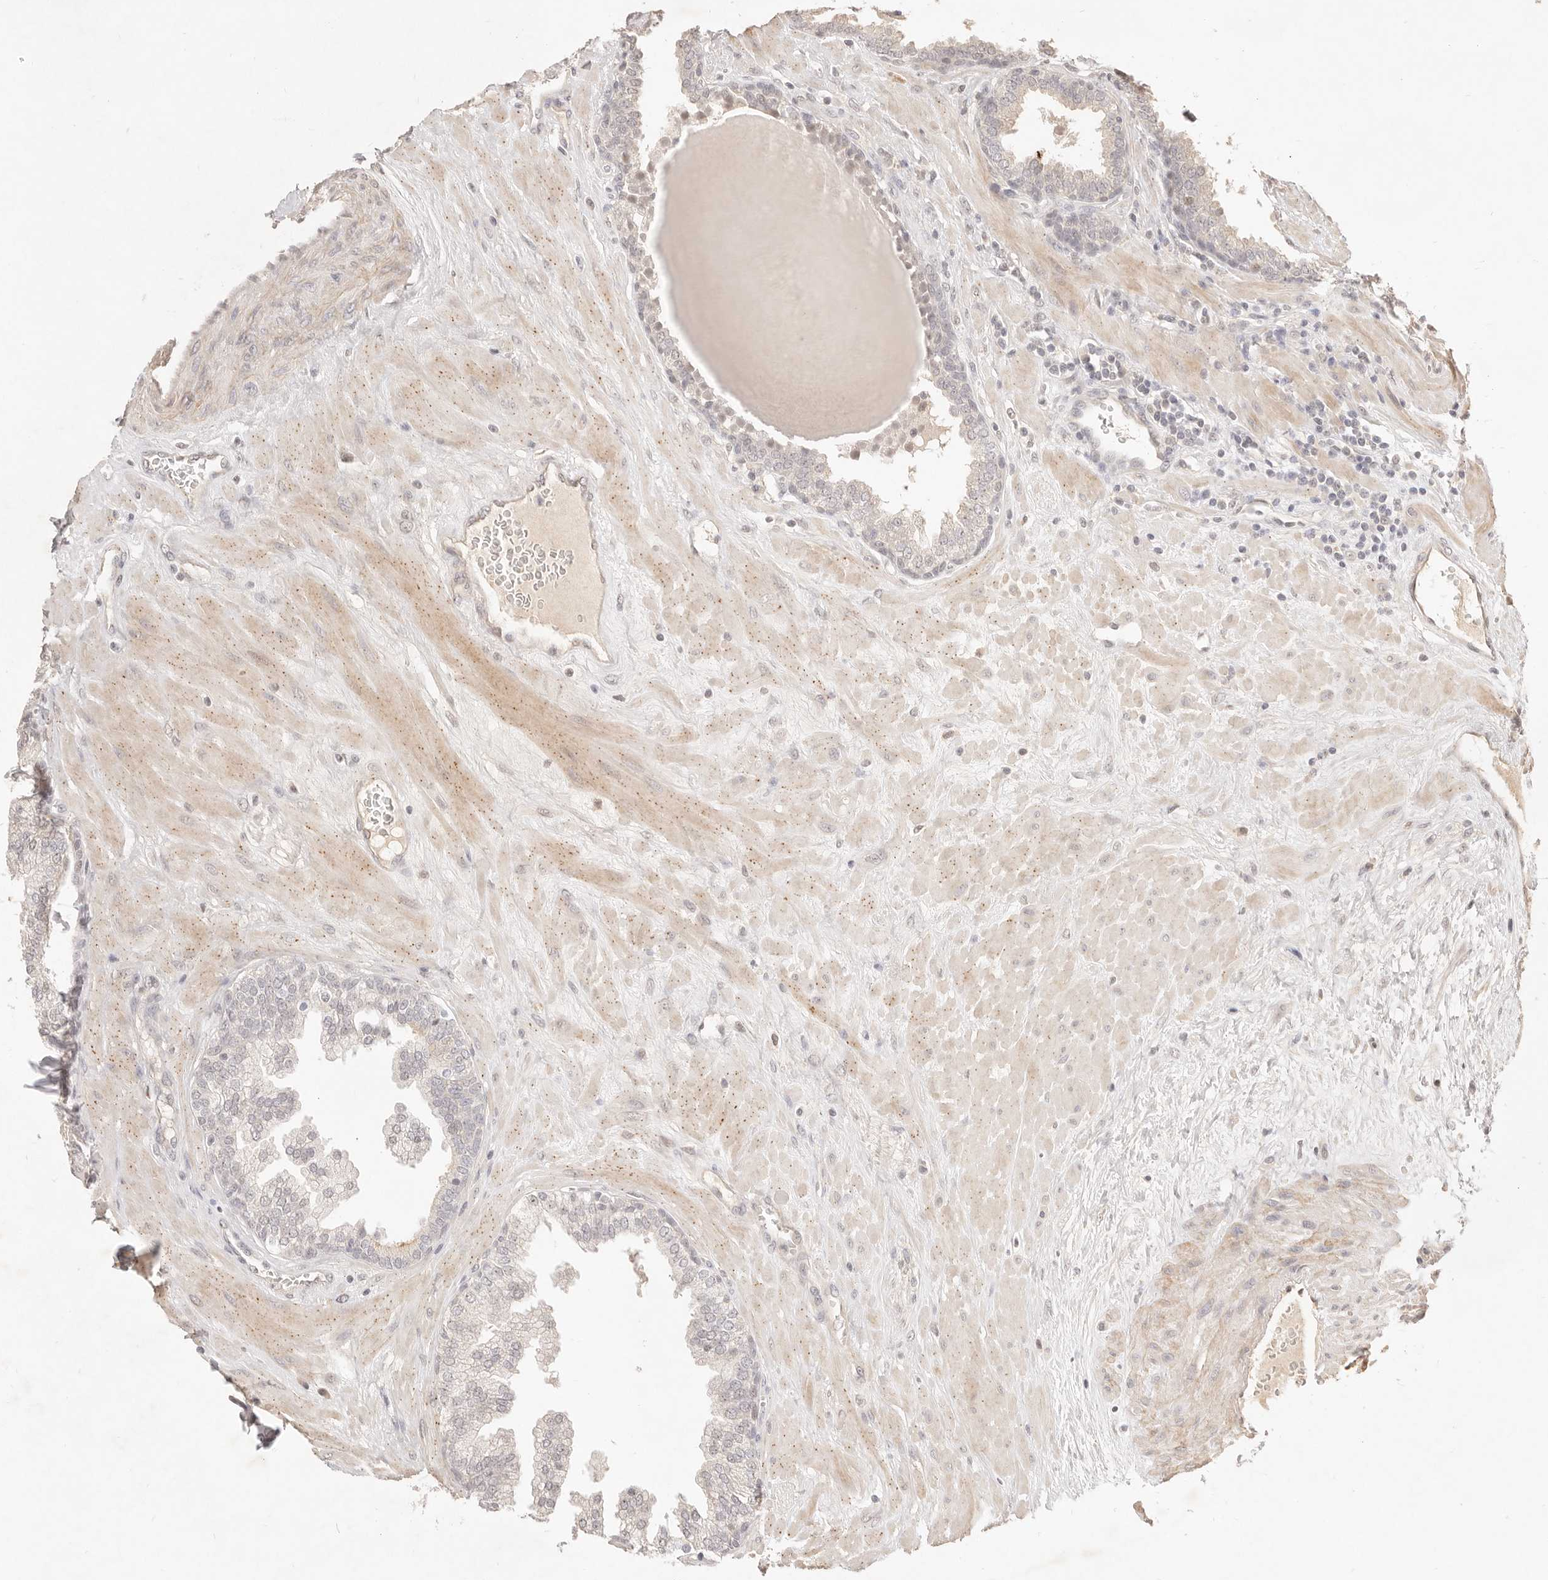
{"staining": {"intensity": "weak", "quantity": "25%-75%", "location": "nuclear"}, "tissue": "prostate", "cell_type": "Glandular cells", "image_type": "normal", "snomed": [{"axis": "morphology", "description": "Normal tissue, NOS"}, {"axis": "topography", "description": "Prostate"}], "caption": "High-power microscopy captured an immunohistochemistry histopathology image of unremarkable prostate, revealing weak nuclear staining in about 25%-75% of glandular cells. (brown staining indicates protein expression, while blue staining denotes nuclei).", "gene": "MEP1A", "patient": {"sex": "male", "age": 51}}